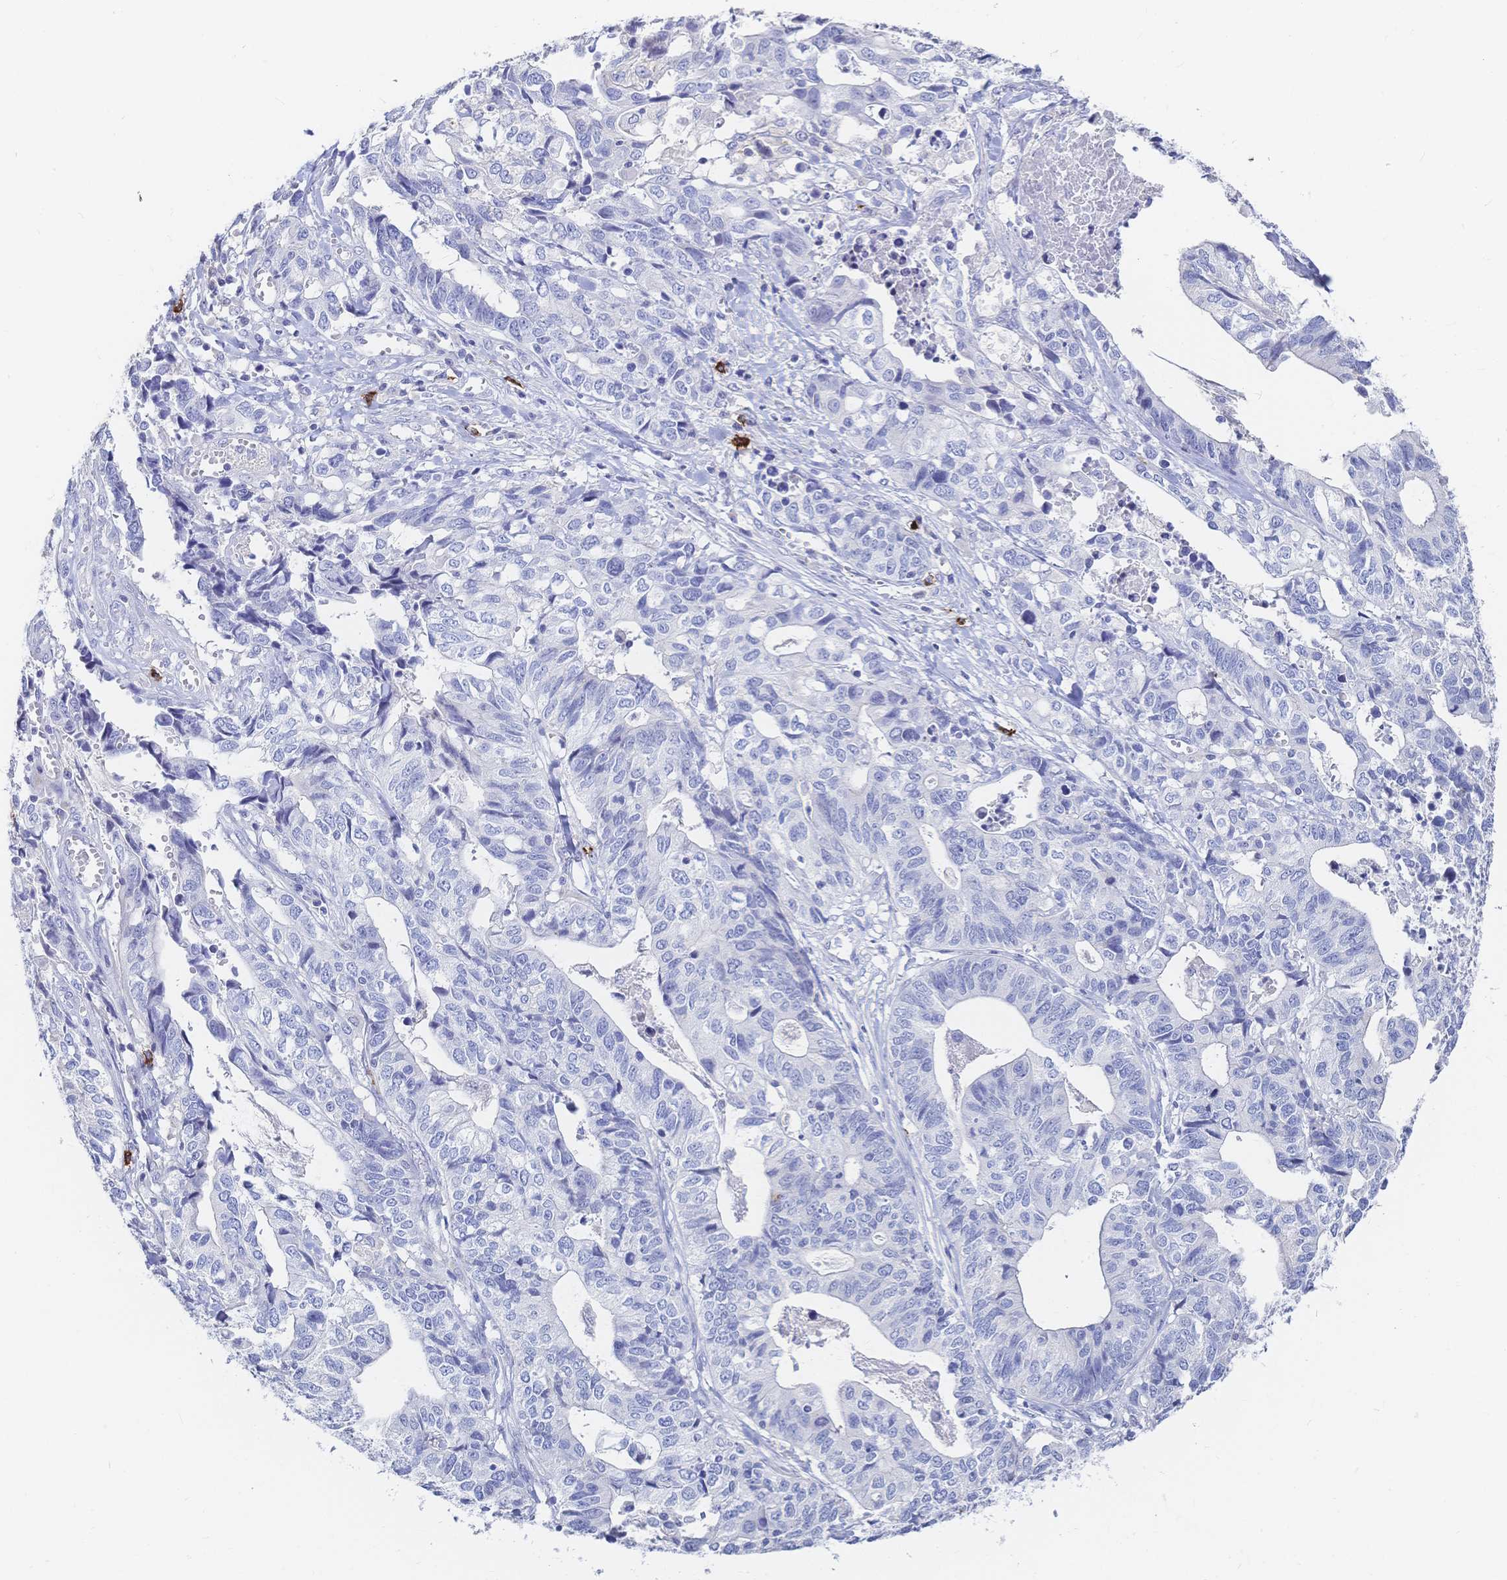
{"staining": {"intensity": "negative", "quantity": "none", "location": "none"}, "tissue": "stomach cancer", "cell_type": "Tumor cells", "image_type": "cancer", "snomed": [{"axis": "morphology", "description": "Adenocarcinoma, NOS"}, {"axis": "topography", "description": "Stomach, upper"}], "caption": "Stomach adenocarcinoma stained for a protein using immunohistochemistry displays no expression tumor cells.", "gene": "IL2RB", "patient": {"sex": "female", "age": 67}}